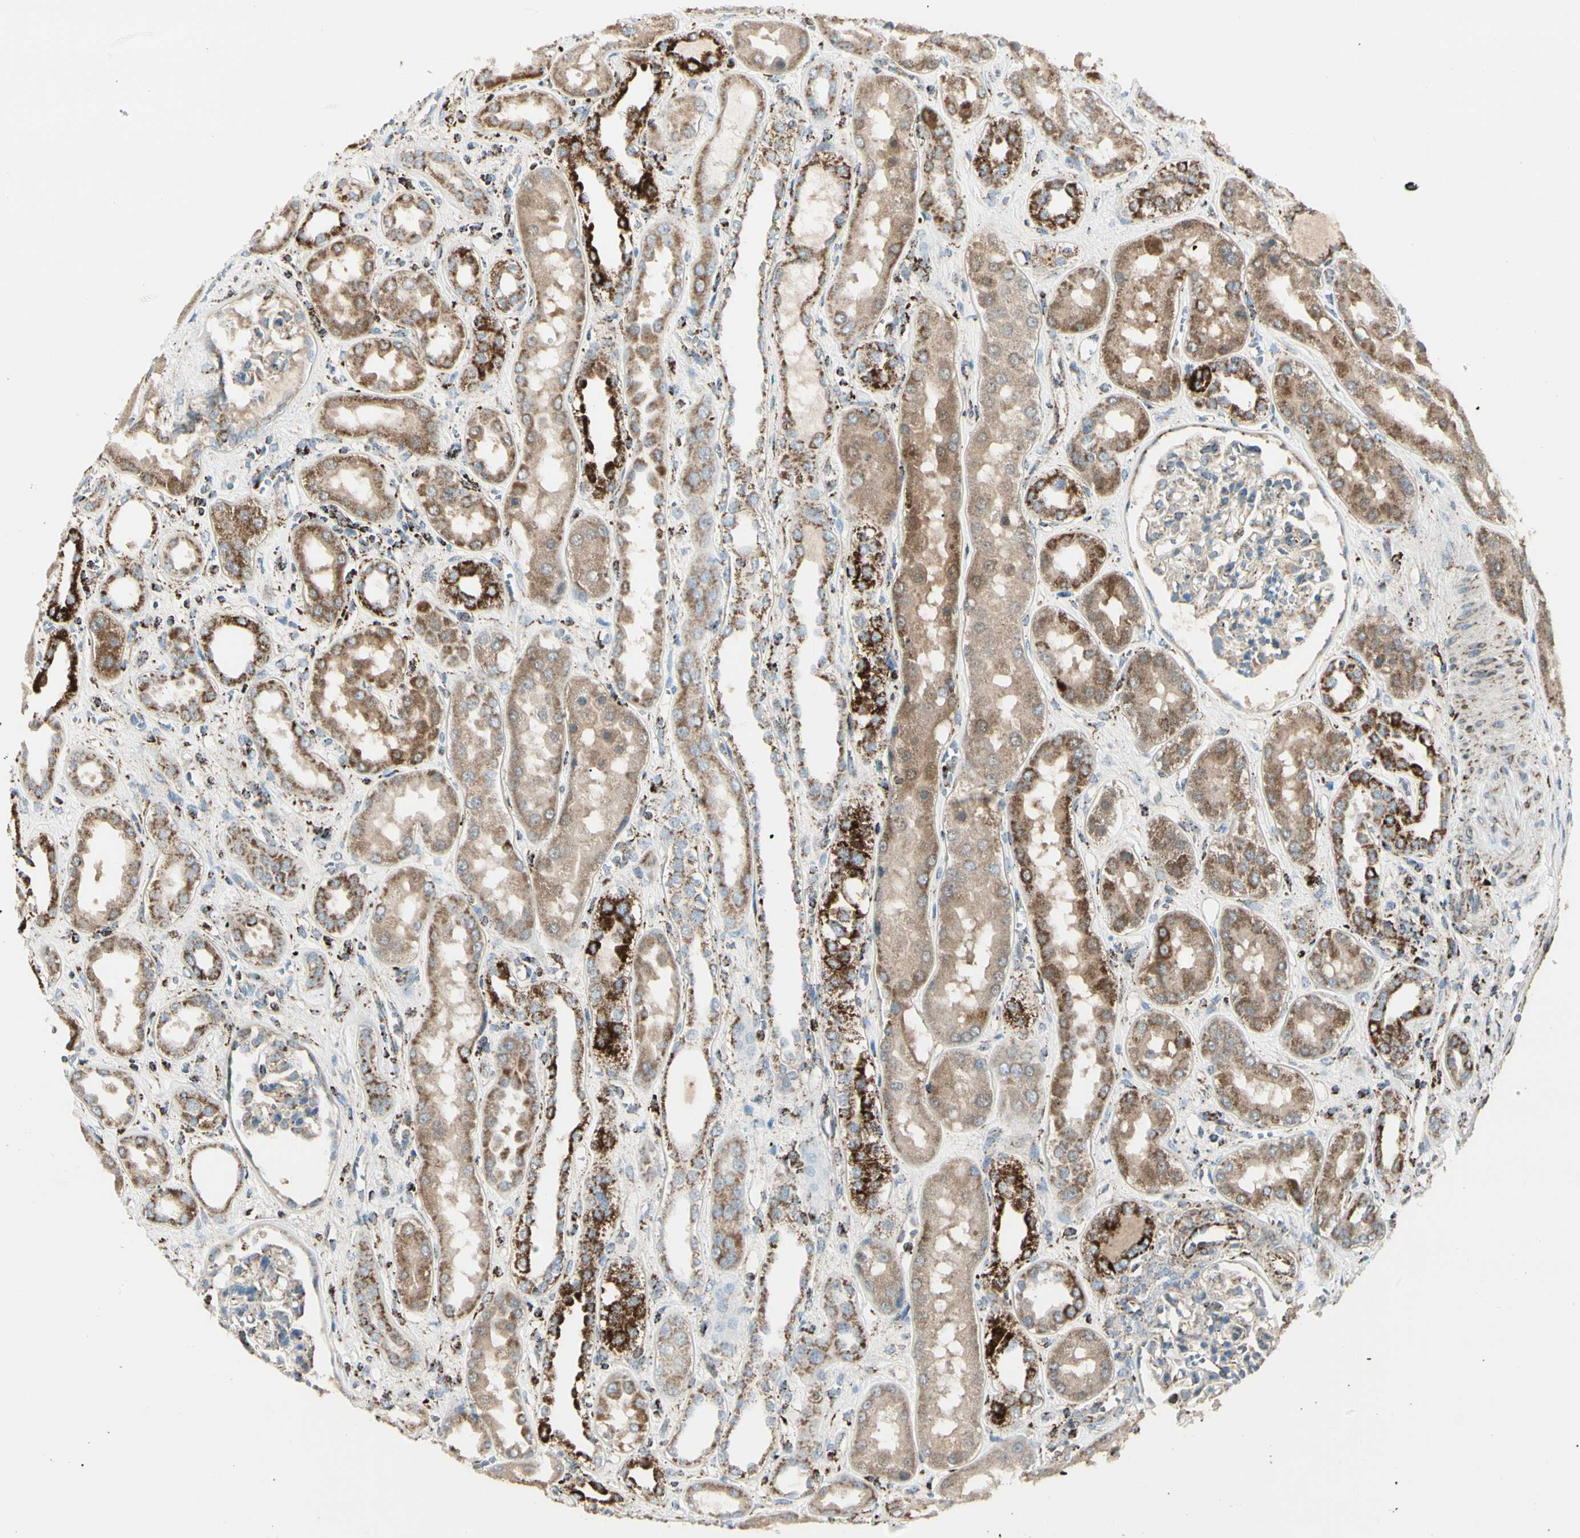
{"staining": {"intensity": "weak", "quantity": "25%-75%", "location": "cytoplasmic/membranous"}, "tissue": "kidney", "cell_type": "Cells in glomeruli", "image_type": "normal", "snomed": [{"axis": "morphology", "description": "Normal tissue, NOS"}, {"axis": "topography", "description": "Kidney"}], "caption": "A high-resolution micrograph shows immunohistochemistry (IHC) staining of unremarkable kidney, which shows weak cytoplasmic/membranous staining in about 25%-75% of cells in glomeruli. The protein of interest is stained brown, and the nuclei are stained in blue (DAB (3,3'-diaminobenzidine) IHC with brightfield microscopy, high magnification).", "gene": "ME2", "patient": {"sex": "male", "age": 59}}